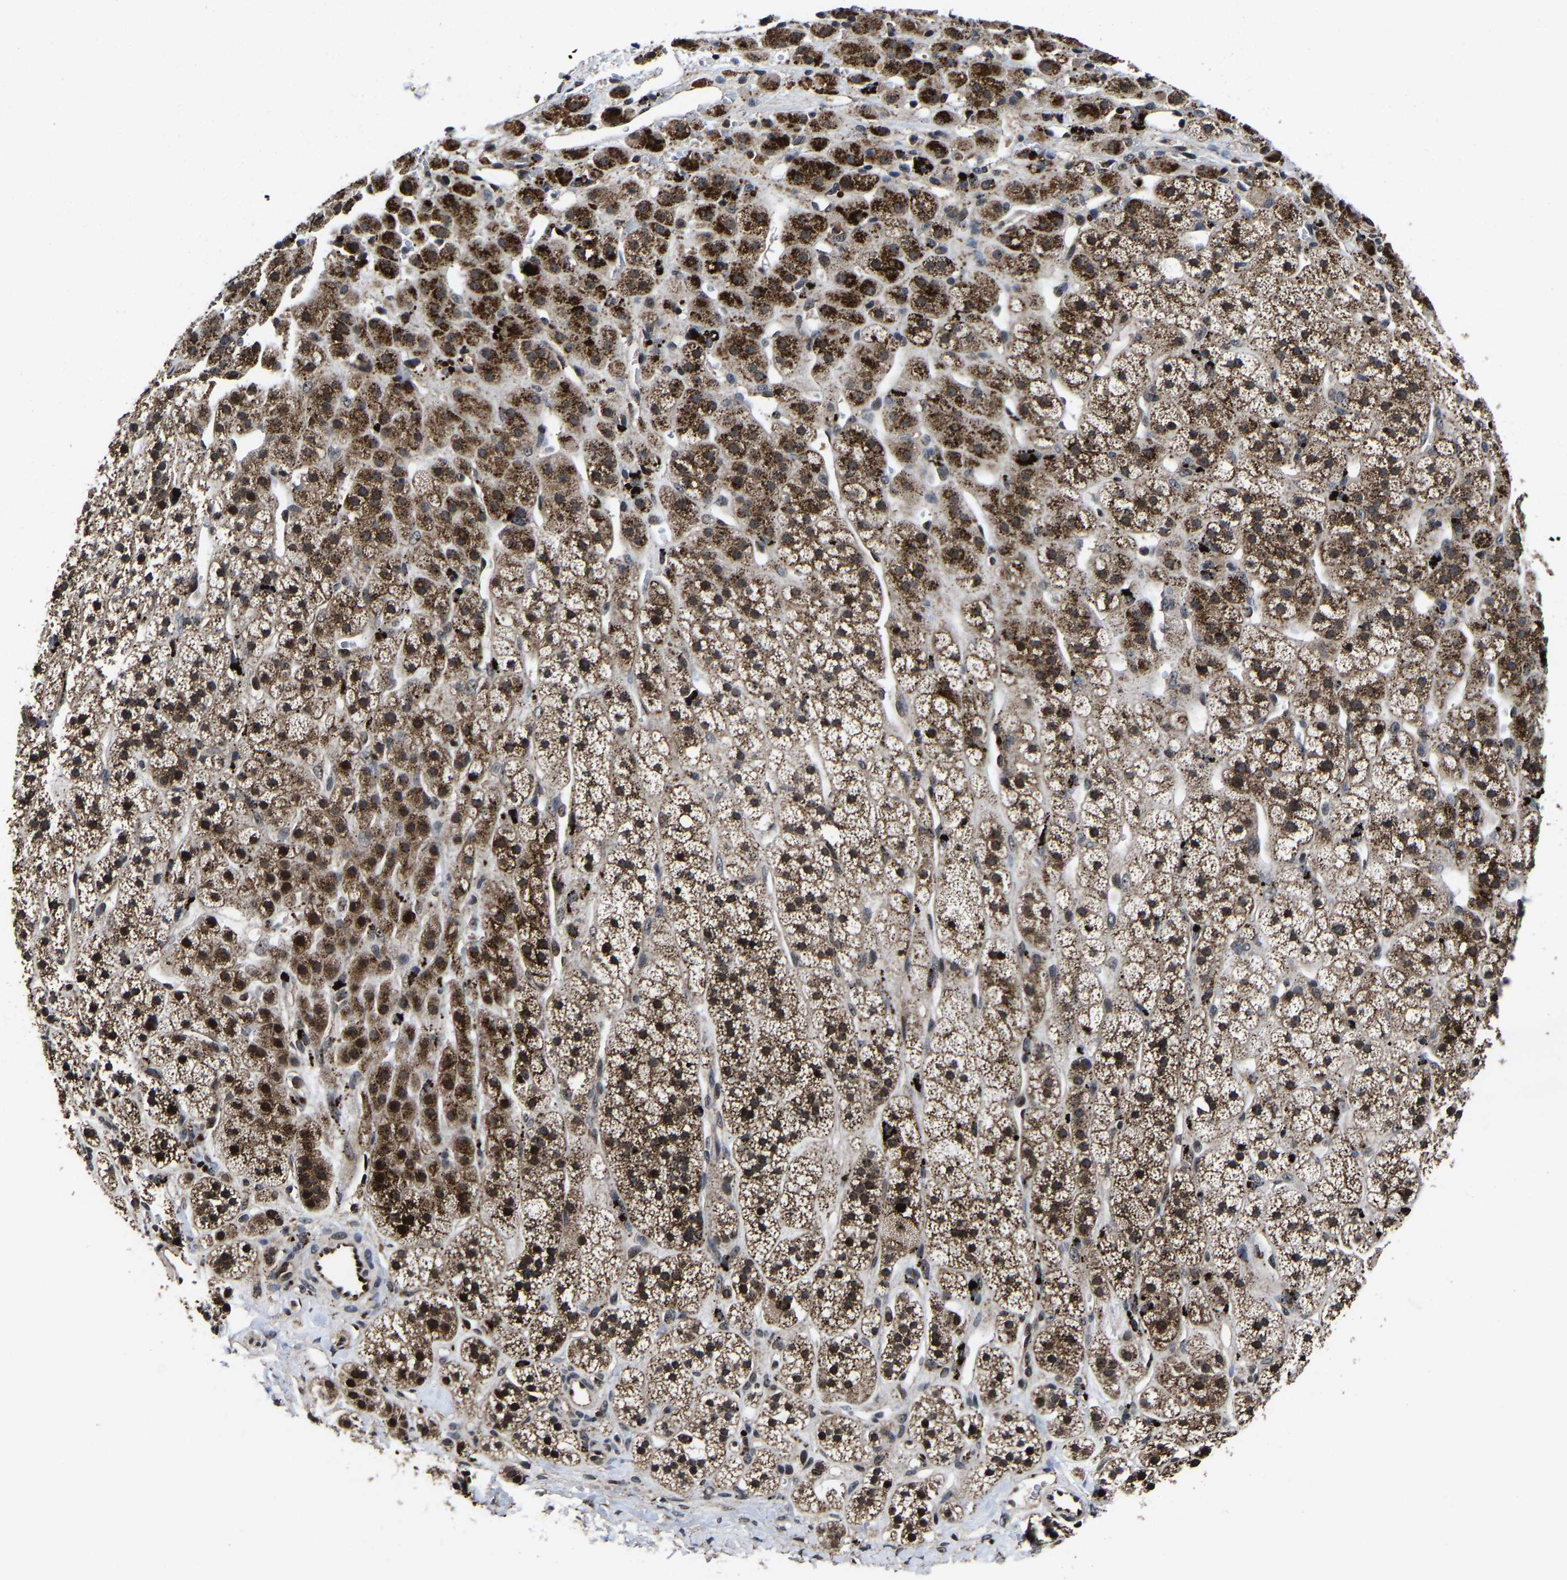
{"staining": {"intensity": "strong", "quantity": ">75%", "location": "cytoplasmic/membranous"}, "tissue": "adrenal gland", "cell_type": "Glandular cells", "image_type": "normal", "snomed": [{"axis": "morphology", "description": "Normal tissue, NOS"}, {"axis": "topography", "description": "Adrenal gland"}], "caption": "Brown immunohistochemical staining in benign human adrenal gland displays strong cytoplasmic/membranous positivity in about >75% of glandular cells. (brown staining indicates protein expression, while blue staining denotes nuclei).", "gene": "ZCCHC7", "patient": {"sex": "male", "age": 56}}